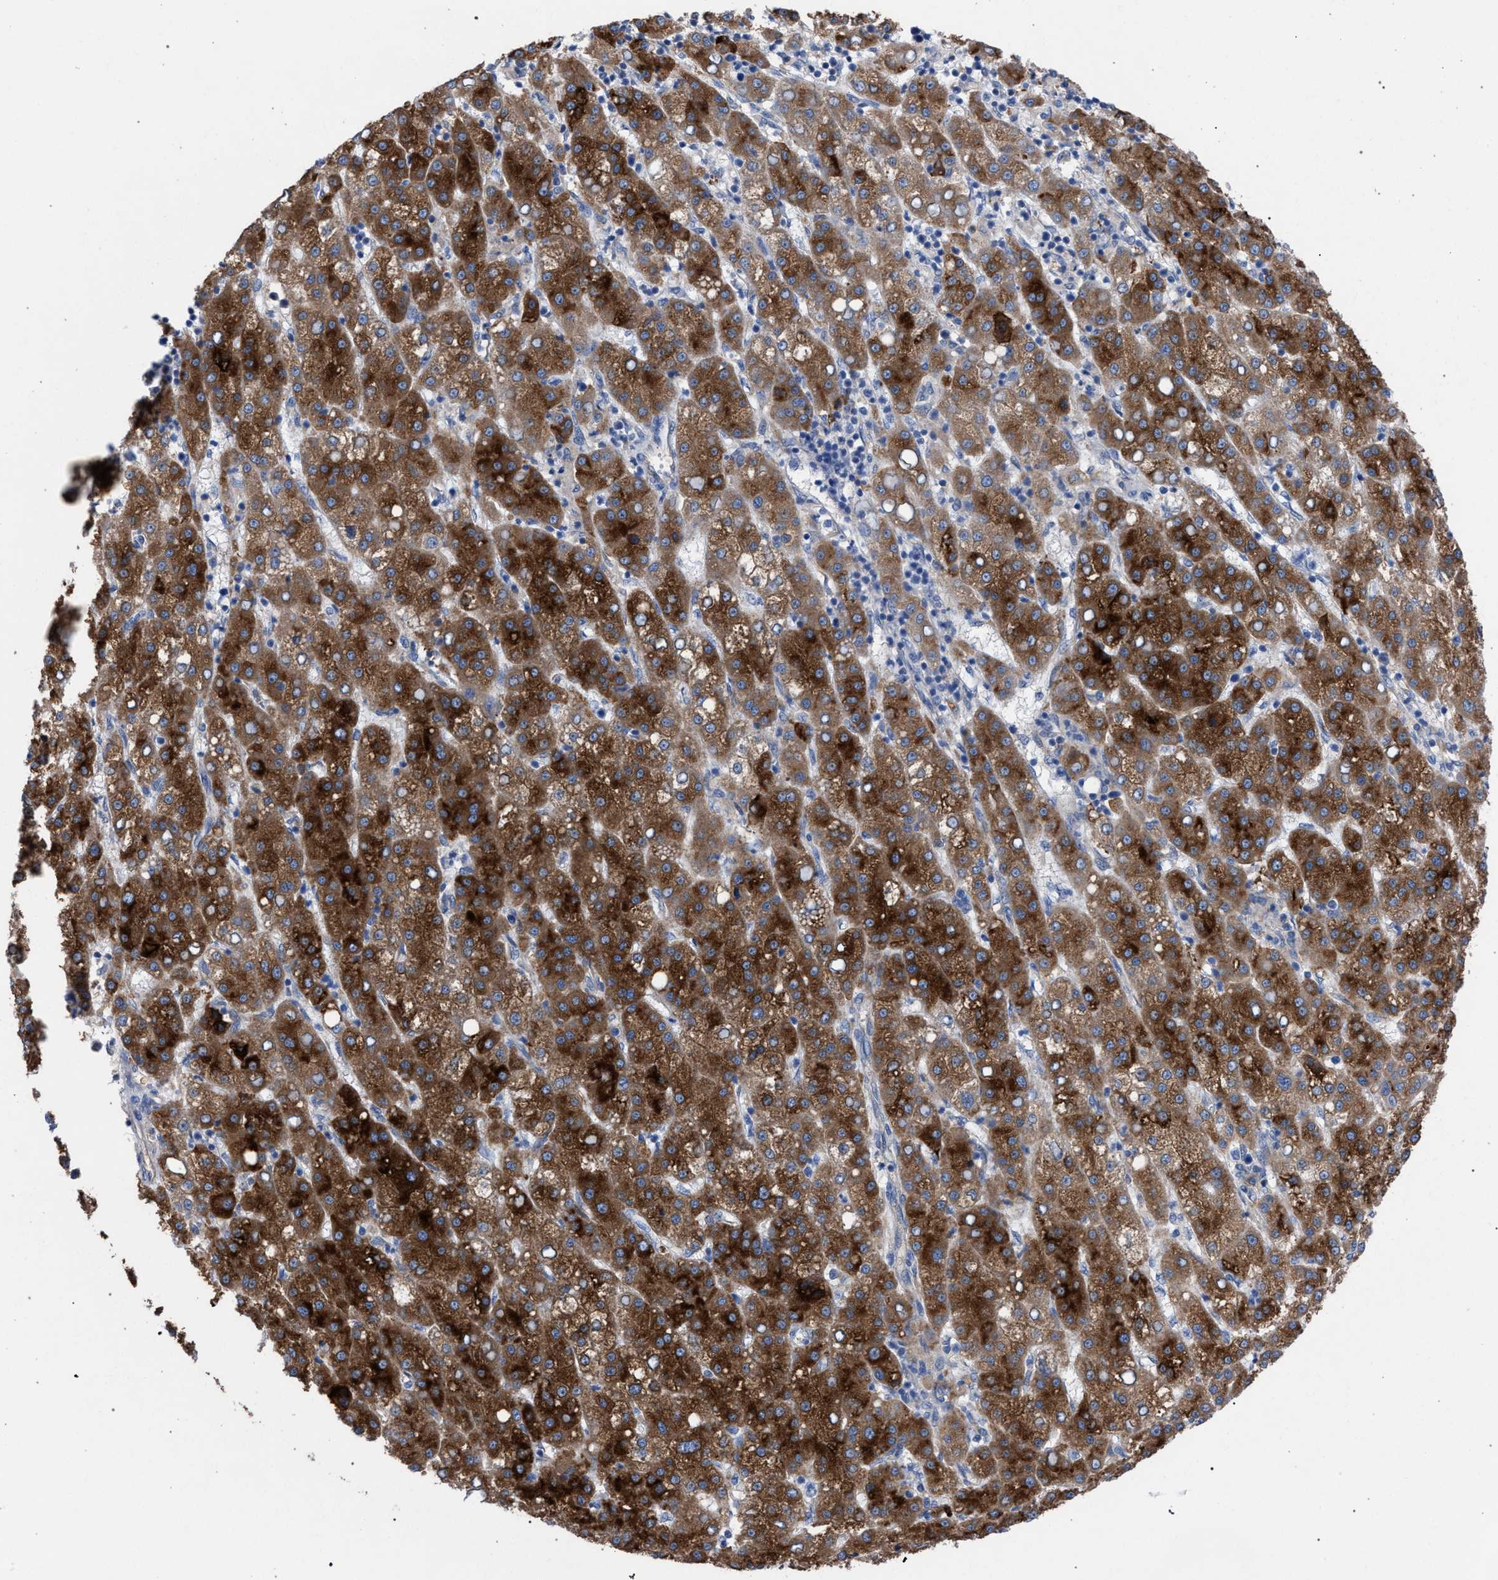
{"staining": {"intensity": "strong", "quantity": ">75%", "location": "cytoplasmic/membranous"}, "tissue": "liver cancer", "cell_type": "Tumor cells", "image_type": "cancer", "snomed": [{"axis": "morphology", "description": "Carcinoma, Hepatocellular, NOS"}, {"axis": "topography", "description": "Liver"}], "caption": "Strong cytoplasmic/membranous protein expression is seen in about >75% of tumor cells in liver cancer (hepatocellular carcinoma).", "gene": "GMPR", "patient": {"sex": "female", "age": 58}}